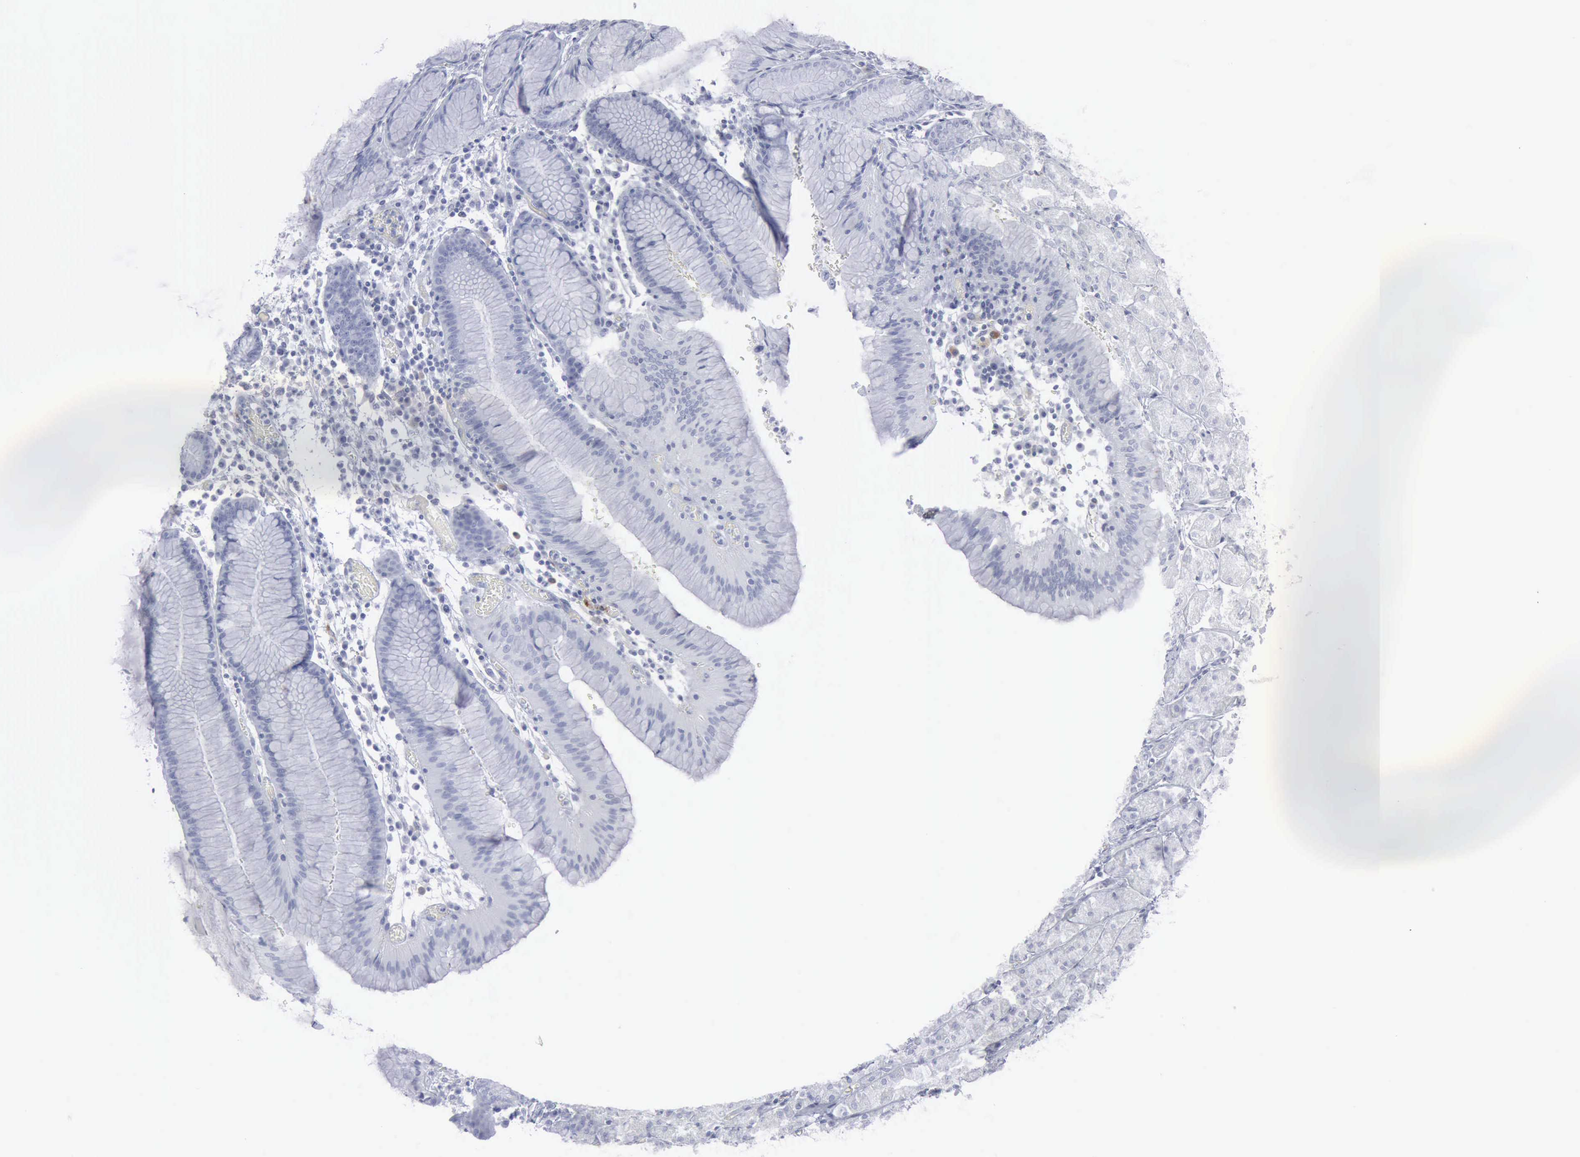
{"staining": {"intensity": "negative", "quantity": "none", "location": "none"}, "tissue": "stomach", "cell_type": "Glandular cells", "image_type": "normal", "snomed": [{"axis": "morphology", "description": "Normal tissue, NOS"}, {"axis": "topography", "description": "Stomach, lower"}], "caption": "The histopathology image demonstrates no staining of glandular cells in benign stomach. Brightfield microscopy of immunohistochemistry stained with DAB (3,3'-diaminobenzidine) (brown) and hematoxylin (blue), captured at high magnification.", "gene": "VCAM1", "patient": {"sex": "female", "age": 73}}